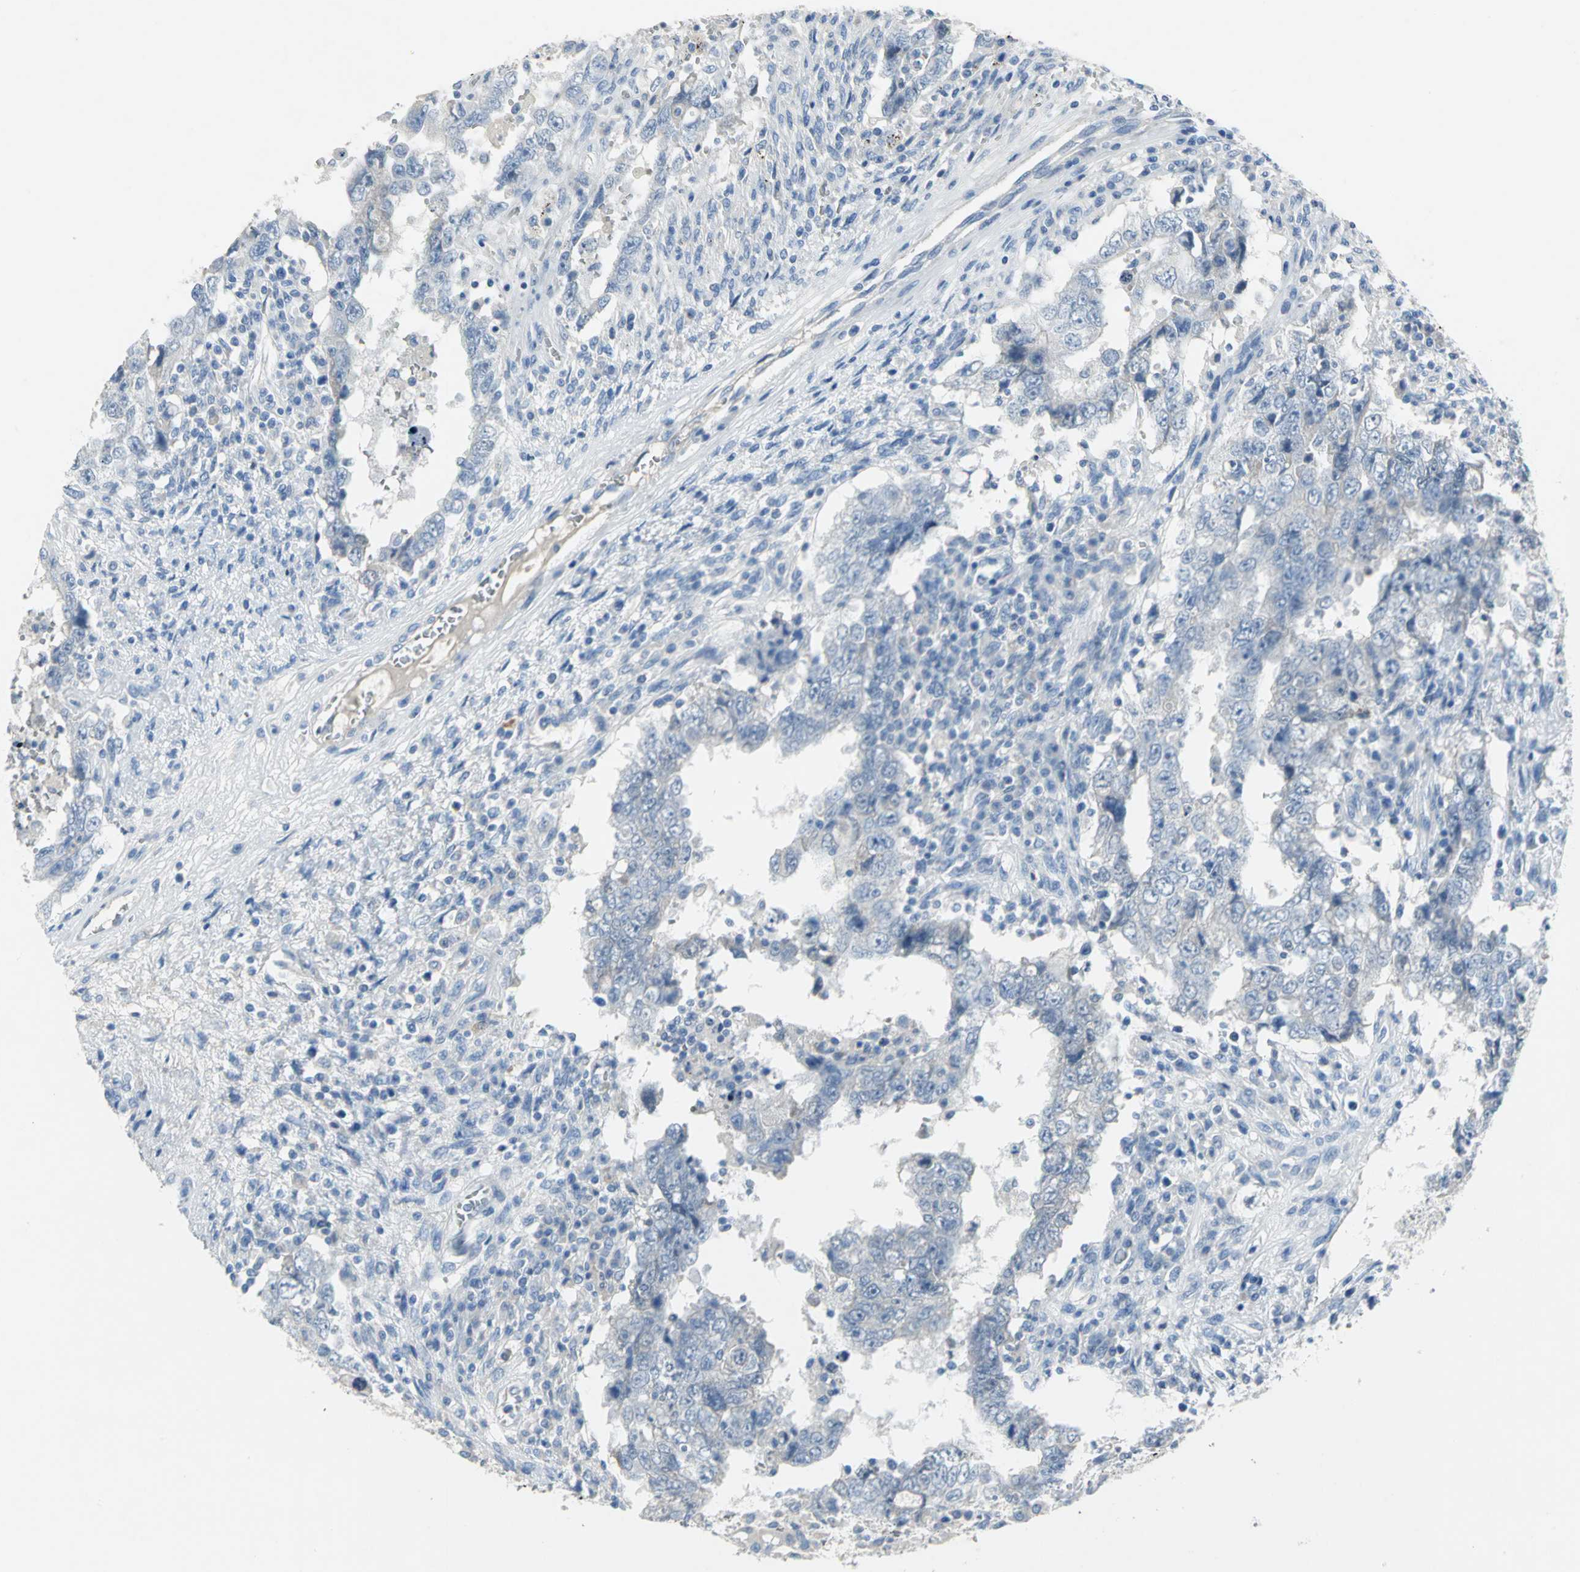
{"staining": {"intensity": "negative", "quantity": "none", "location": "none"}, "tissue": "testis cancer", "cell_type": "Tumor cells", "image_type": "cancer", "snomed": [{"axis": "morphology", "description": "Carcinoma, Embryonal, NOS"}, {"axis": "topography", "description": "Testis"}], "caption": "An IHC image of testis embryonal carcinoma is shown. There is no staining in tumor cells of testis embryonal carcinoma.", "gene": "PTGDS", "patient": {"sex": "male", "age": 26}}